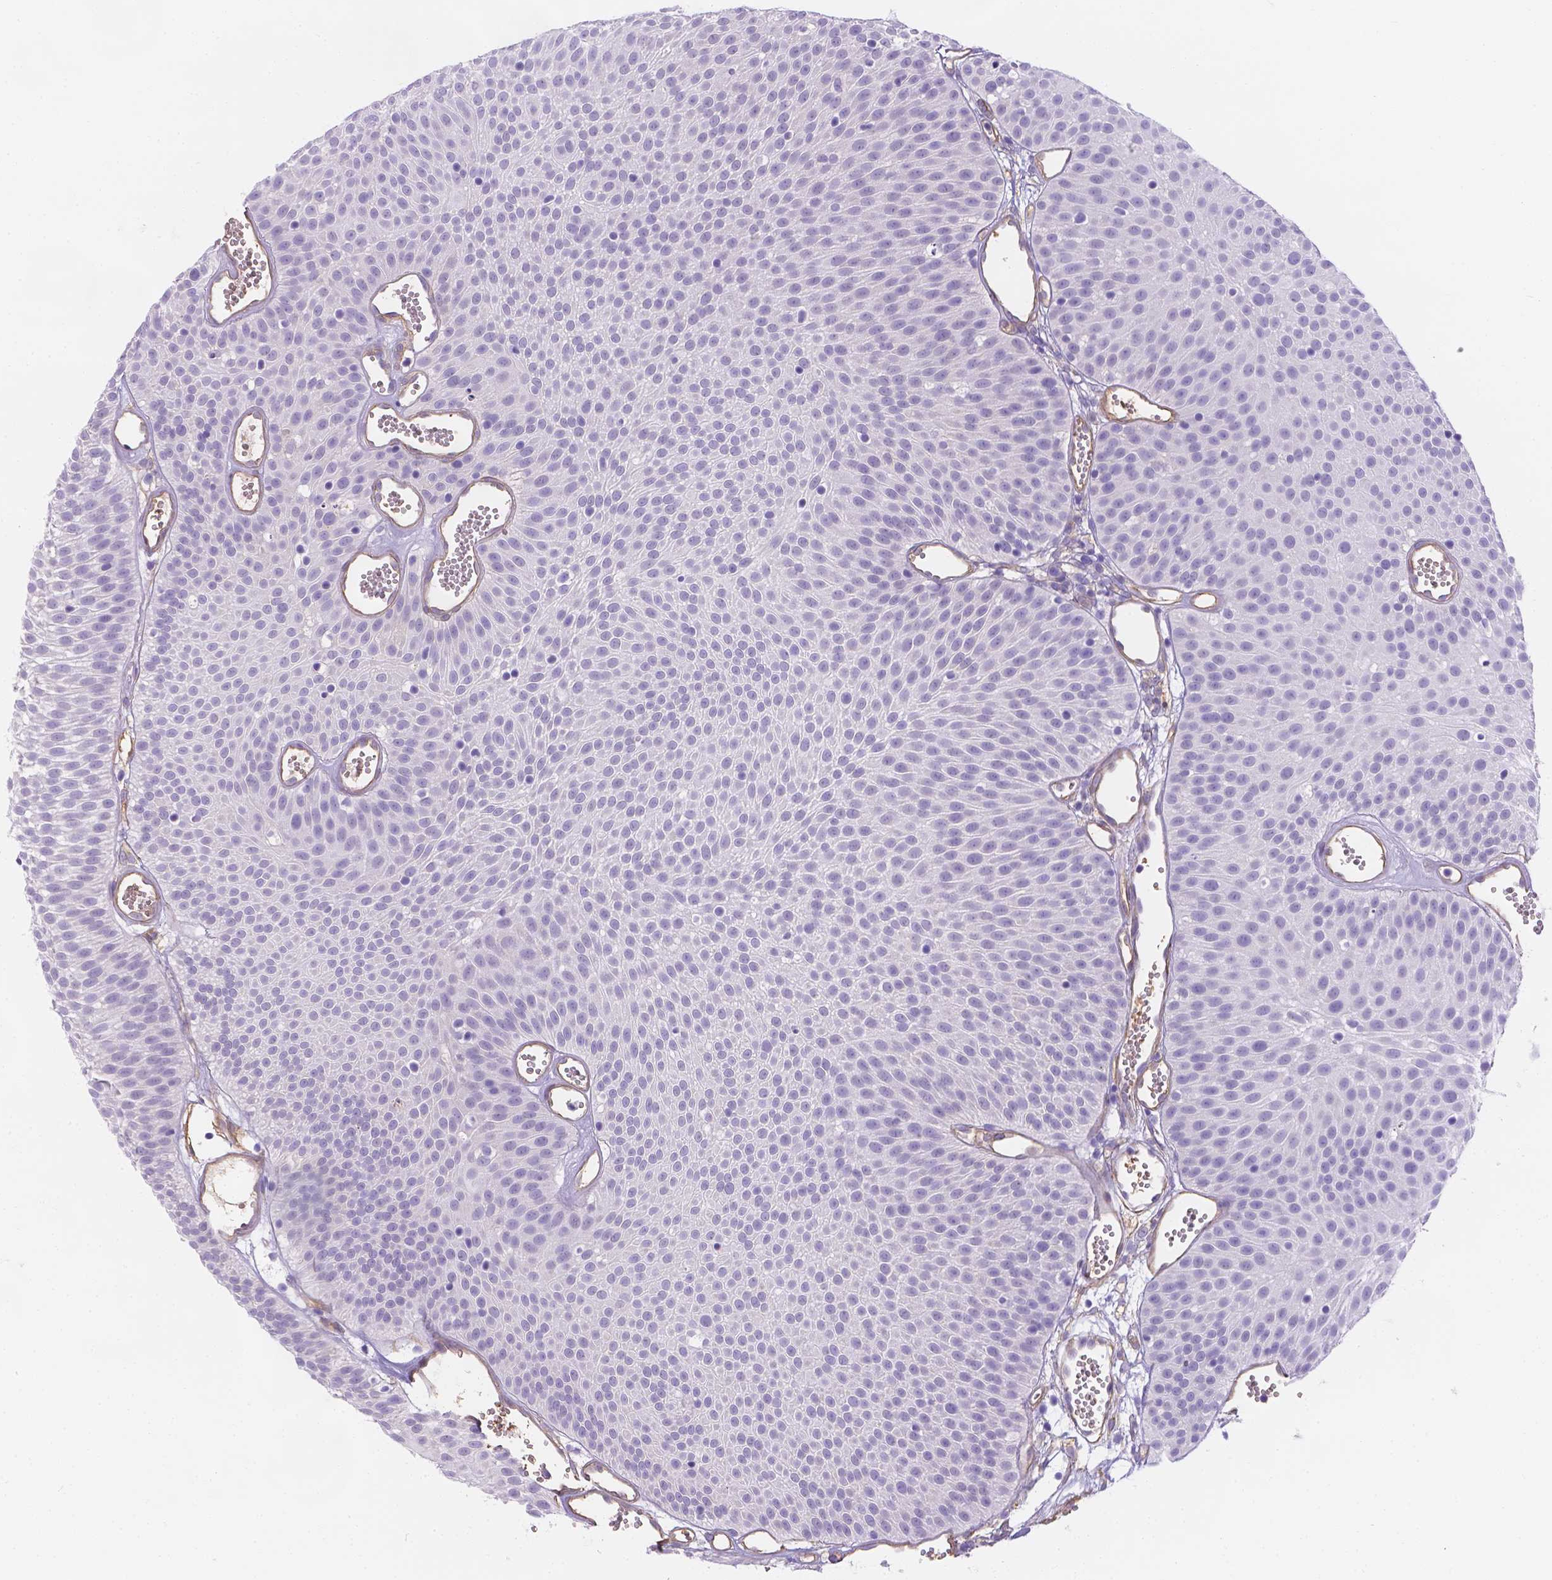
{"staining": {"intensity": "negative", "quantity": "none", "location": "none"}, "tissue": "urothelial cancer", "cell_type": "Tumor cells", "image_type": "cancer", "snomed": [{"axis": "morphology", "description": "Urothelial carcinoma, Low grade"}, {"axis": "topography", "description": "Urinary bladder"}], "caption": "DAB (3,3'-diaminobenzidine) immunohistochemical staining of human urothelial cancer shows no significant positivity in tumor cells.", "gene": "SLC40A1", "patient": {"sex": "male", "age": 52}}